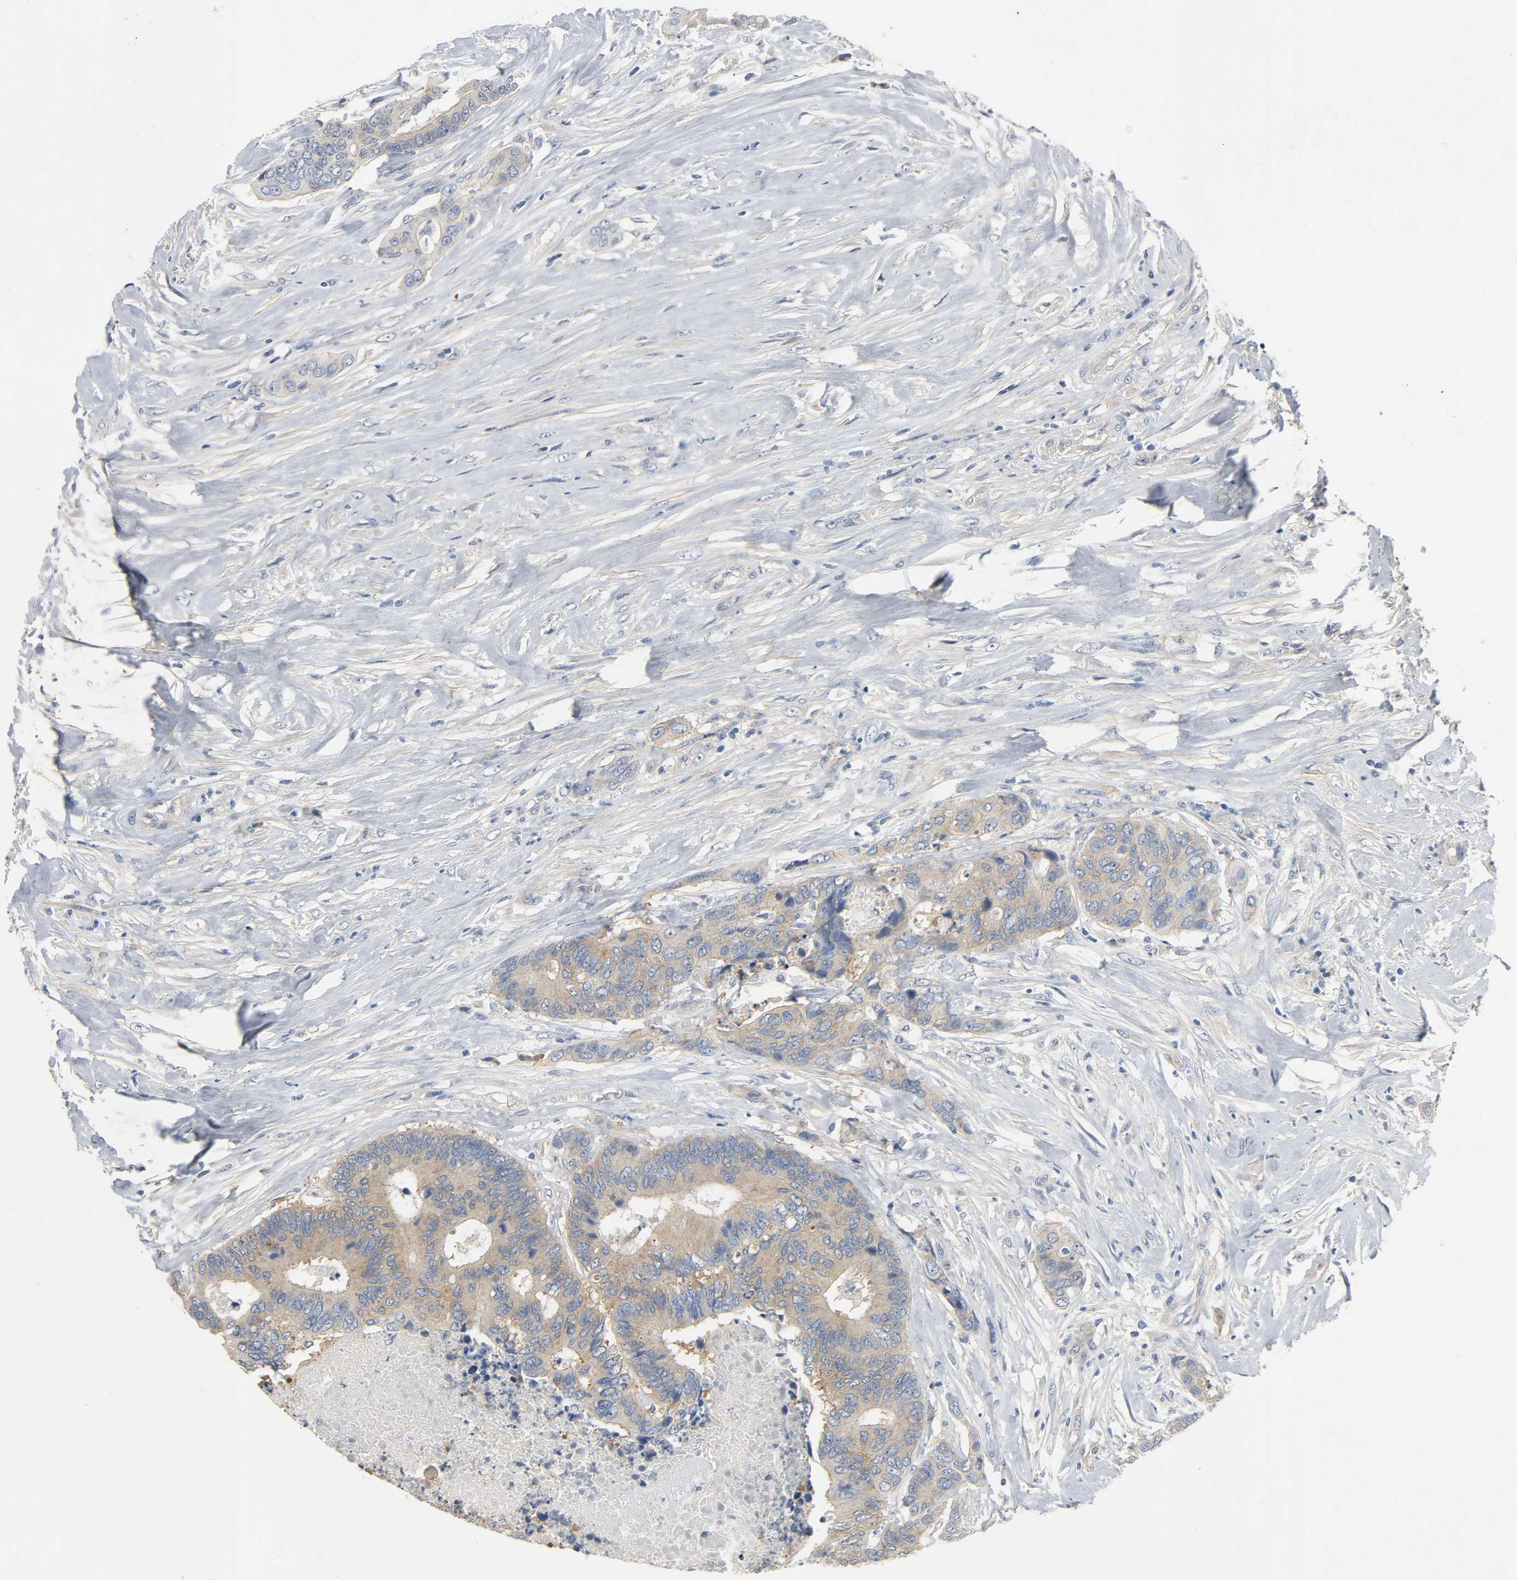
{"staining": {"intensity": "moderate", "quantity": ">75%", "location": "cytoplasmic/membranous"}, "tissue": "colorectal cancer", "cell_type": "Tumor cells", "image_type": "cancer", "snomed": [{"axis": "morphology", "description": "Adenocarcinoma, NOS"}, {"axis": "topography", "description": "Rectum"}], "caption": "Colorectal cancer (adenocarcinoma) stained for a protein (brown) exhibits moderate cytoplasmic/membranous positive staining in about >75% of tumor cells.", "gene": "ARPC1A", "patient": {"sex": "male", "age": 55}}